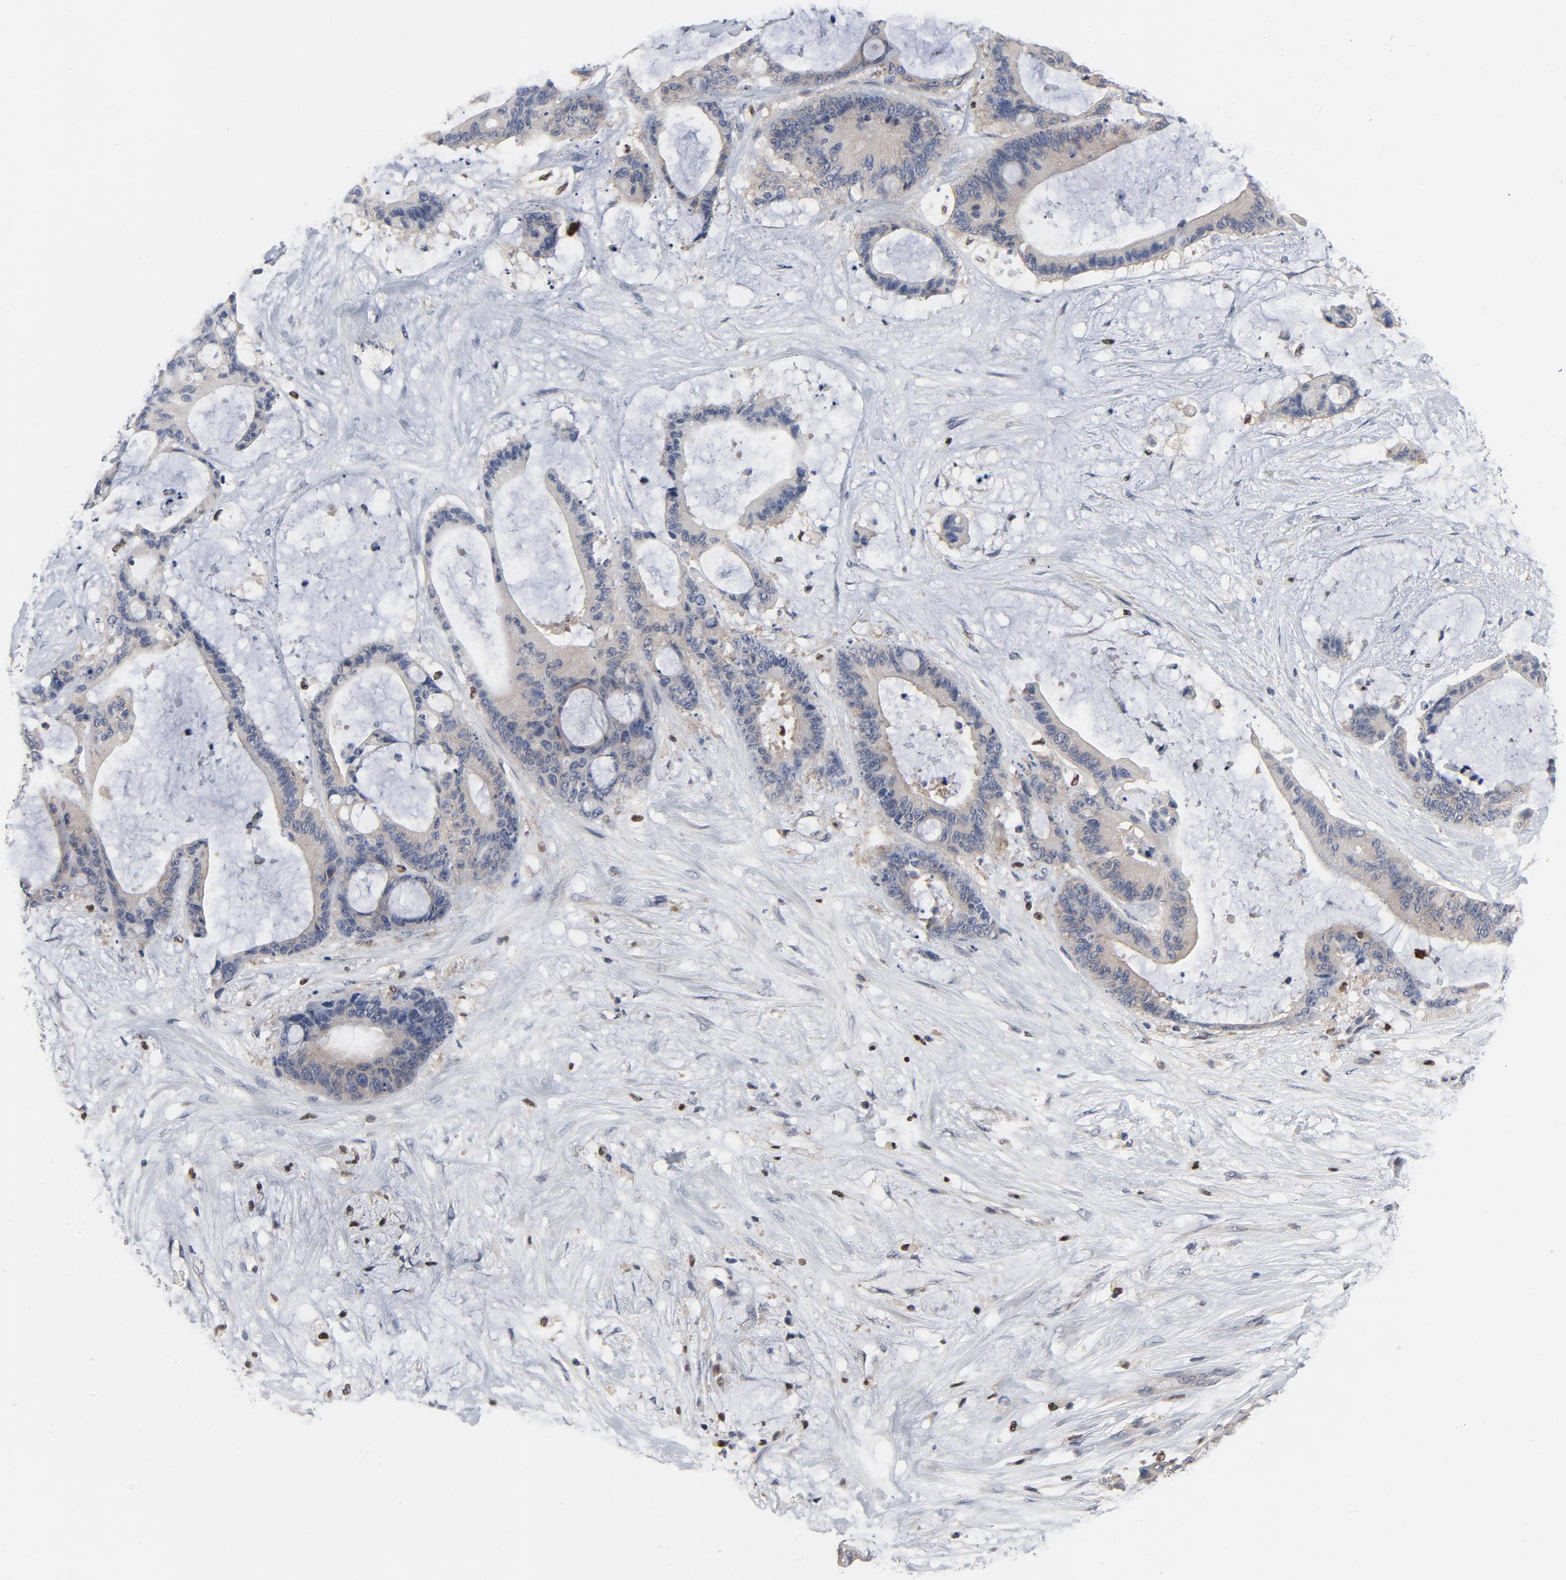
{"staining": {"intensity": "weak", "quantity": "25%-75%", "location": "cytoplasmic/membranous"}, "tissue": "liver cancer", "cell_type": "Tumor cells", "image_type": "cancer", "snomed": [{"axis": "morphology", "description": "Cholangiocarcinoma"}, {"axis": "topography", "description": "Liver"}], "caption": "Brown immunohistochemical staining in human liver cholangiocarcinoma displays weak cytoplasmic/membranous expression in approximately 25%-75% of tumor cells. The staining is performed using DAB (3,3'-diaminobenzidine) brown chromogen to label protein expression. The nuclei are counter-stained blue using hematoxylin.", "gene": "NFKB1", "patient": {"sex": "female", "age": 73}}